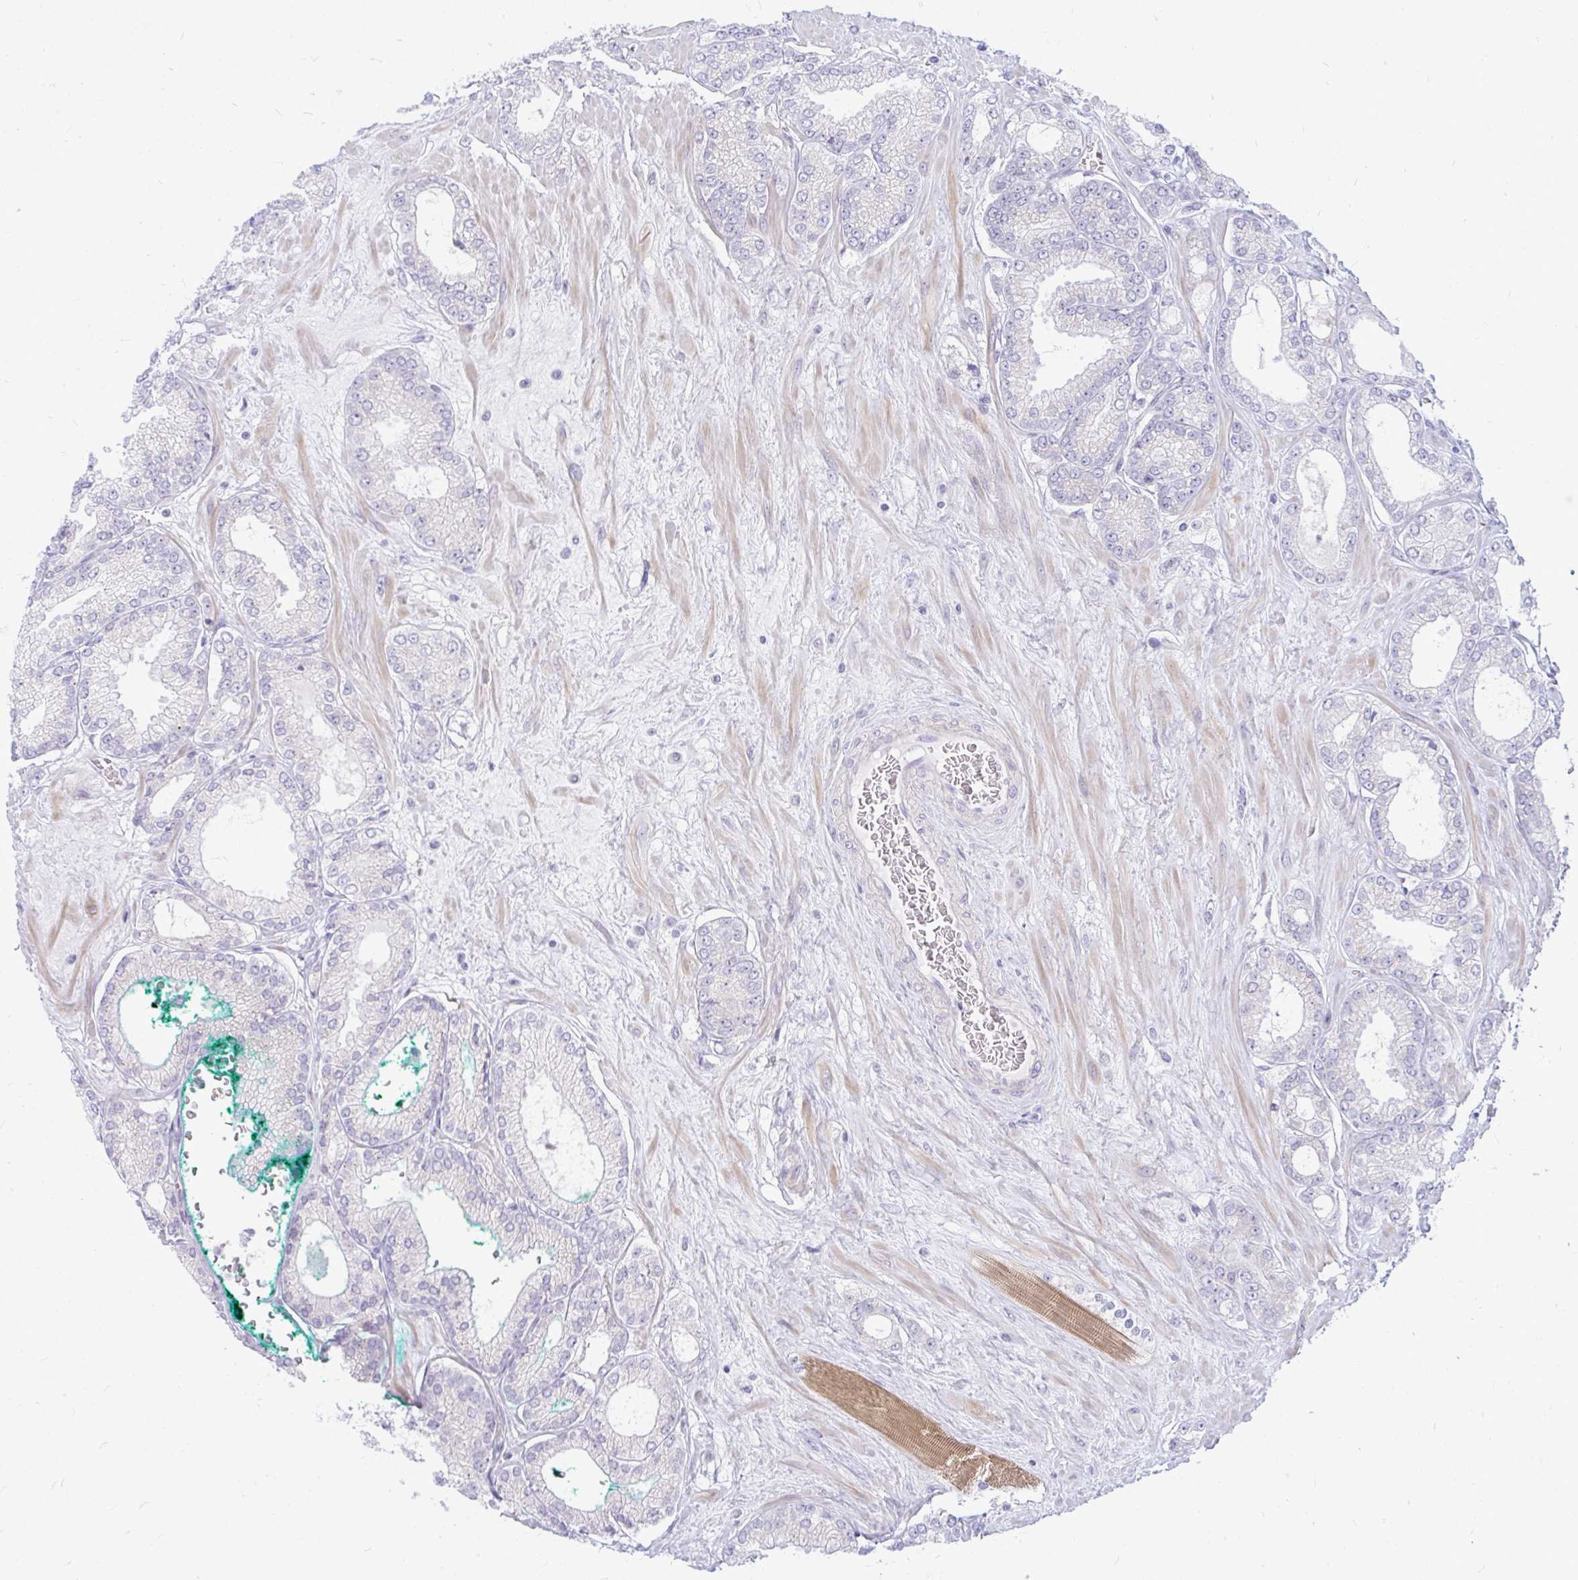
{"staining": {"intensity": "negative", "quantity": "none", "location": "none"}, "tissue": "prostate cancer", "cell_type": "Tumor cells", "image_type": "cancer", "snomed": [{"axis": "morphology", "description": "Adenocarcinoma, High grade"}, {"axis": "topography", "description": "Prostate"}], "caption": "Immunohistochemical staining of prostate high-grade adenocarcinoma exhibits no significant expression in tumor cells.", "gene": "TSPEAR", "patient": {"sex": "male", "age": 68}}